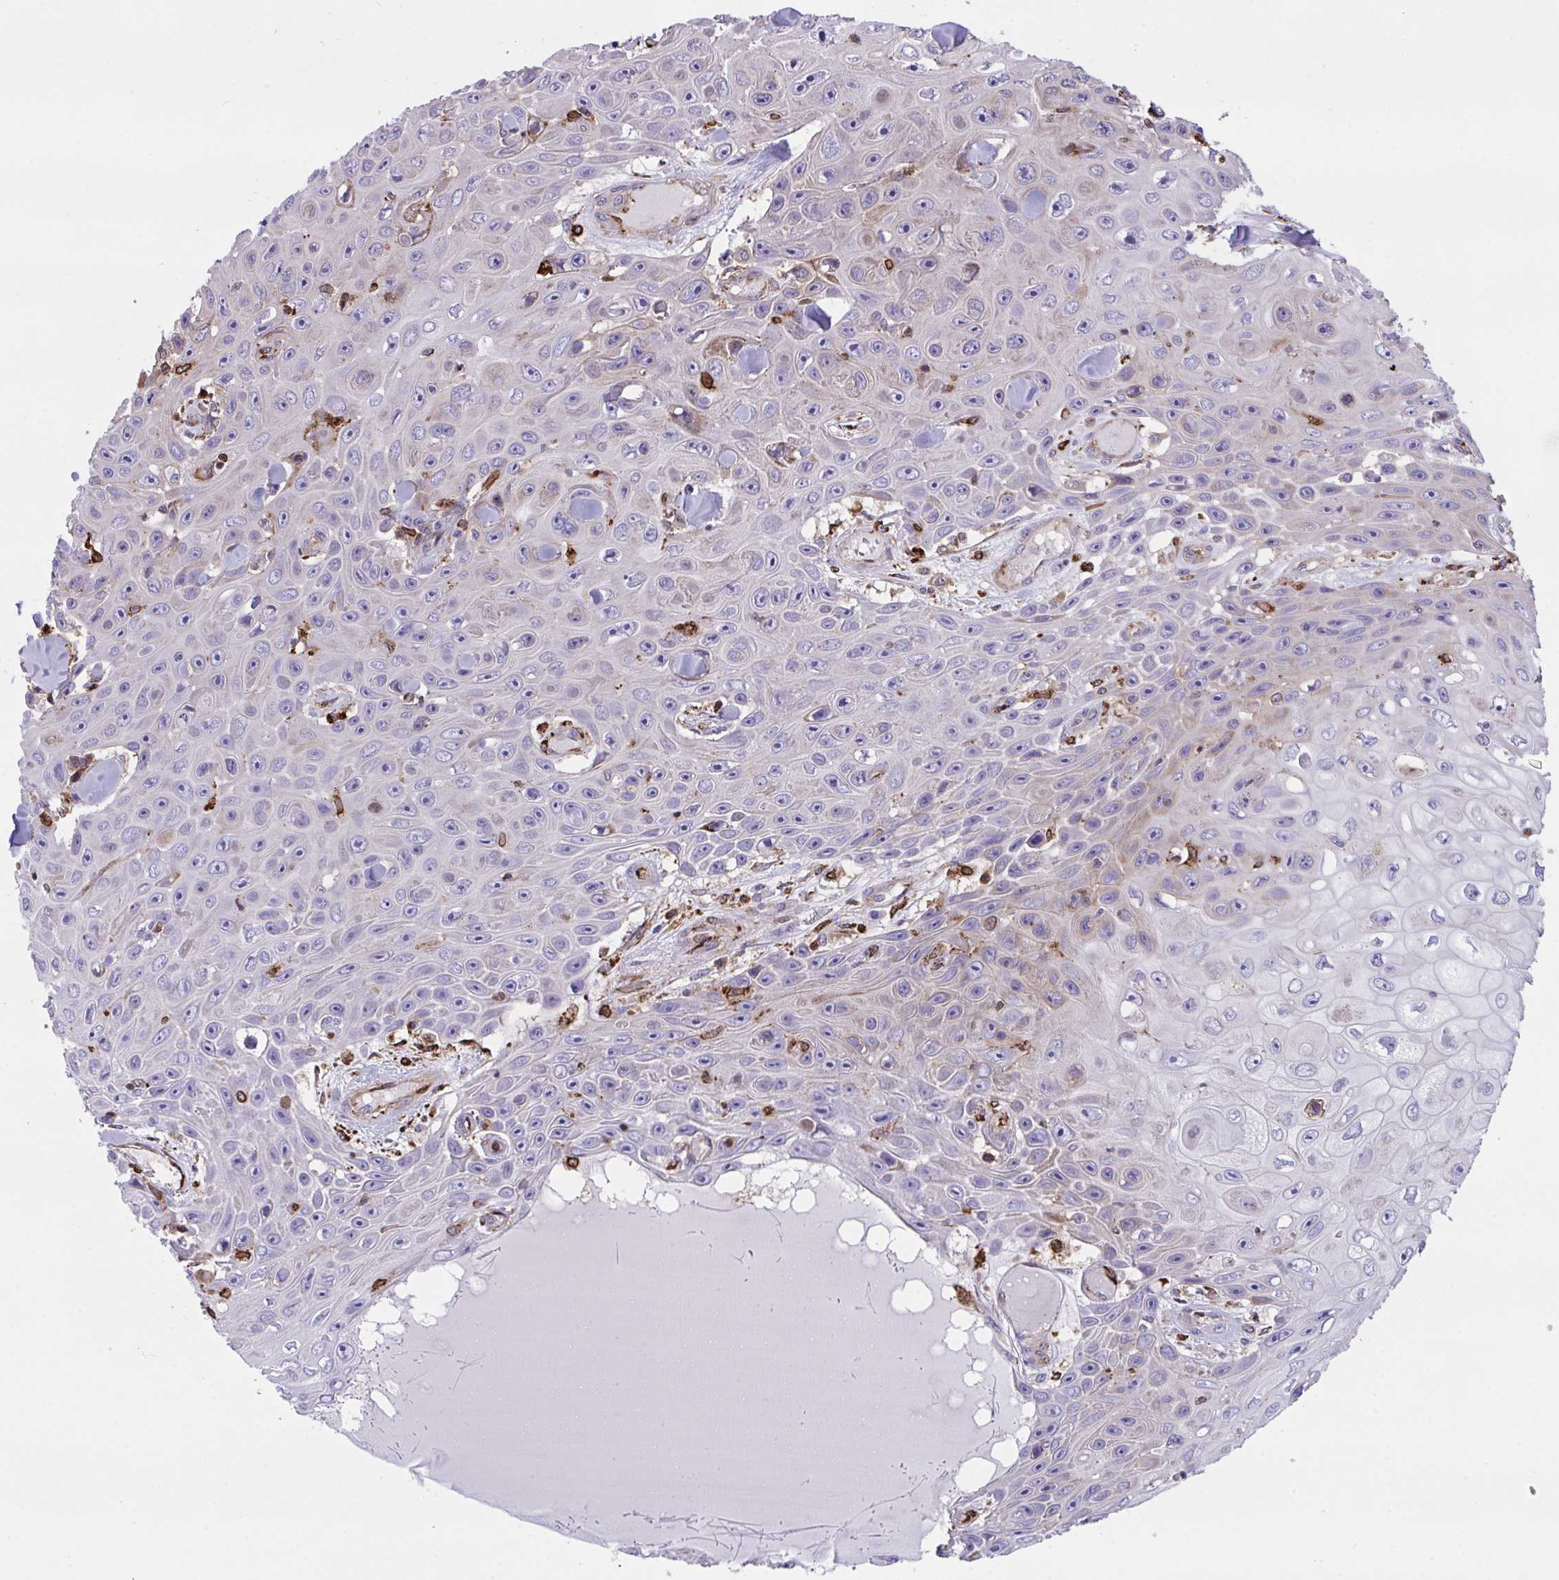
{"staining": {"intensity": "weak", "quantity": "<25%", "location": "cytoplasmic/membranous"}, "tissue": "skin cancer", "cell_type": "Tumor cells", "image_type": "cancer", "snomed": [{"axis": "morphology", "description": "Squamous cell carcinoma, NOS"}, {"axis": "topography", "description": "Skin"}], "caption": "The histopathology image demonstrates no significant staining in tumor cells of skin cancer.", "gene": "PPIH", "patient": {"sex": "male", "age": 82}}